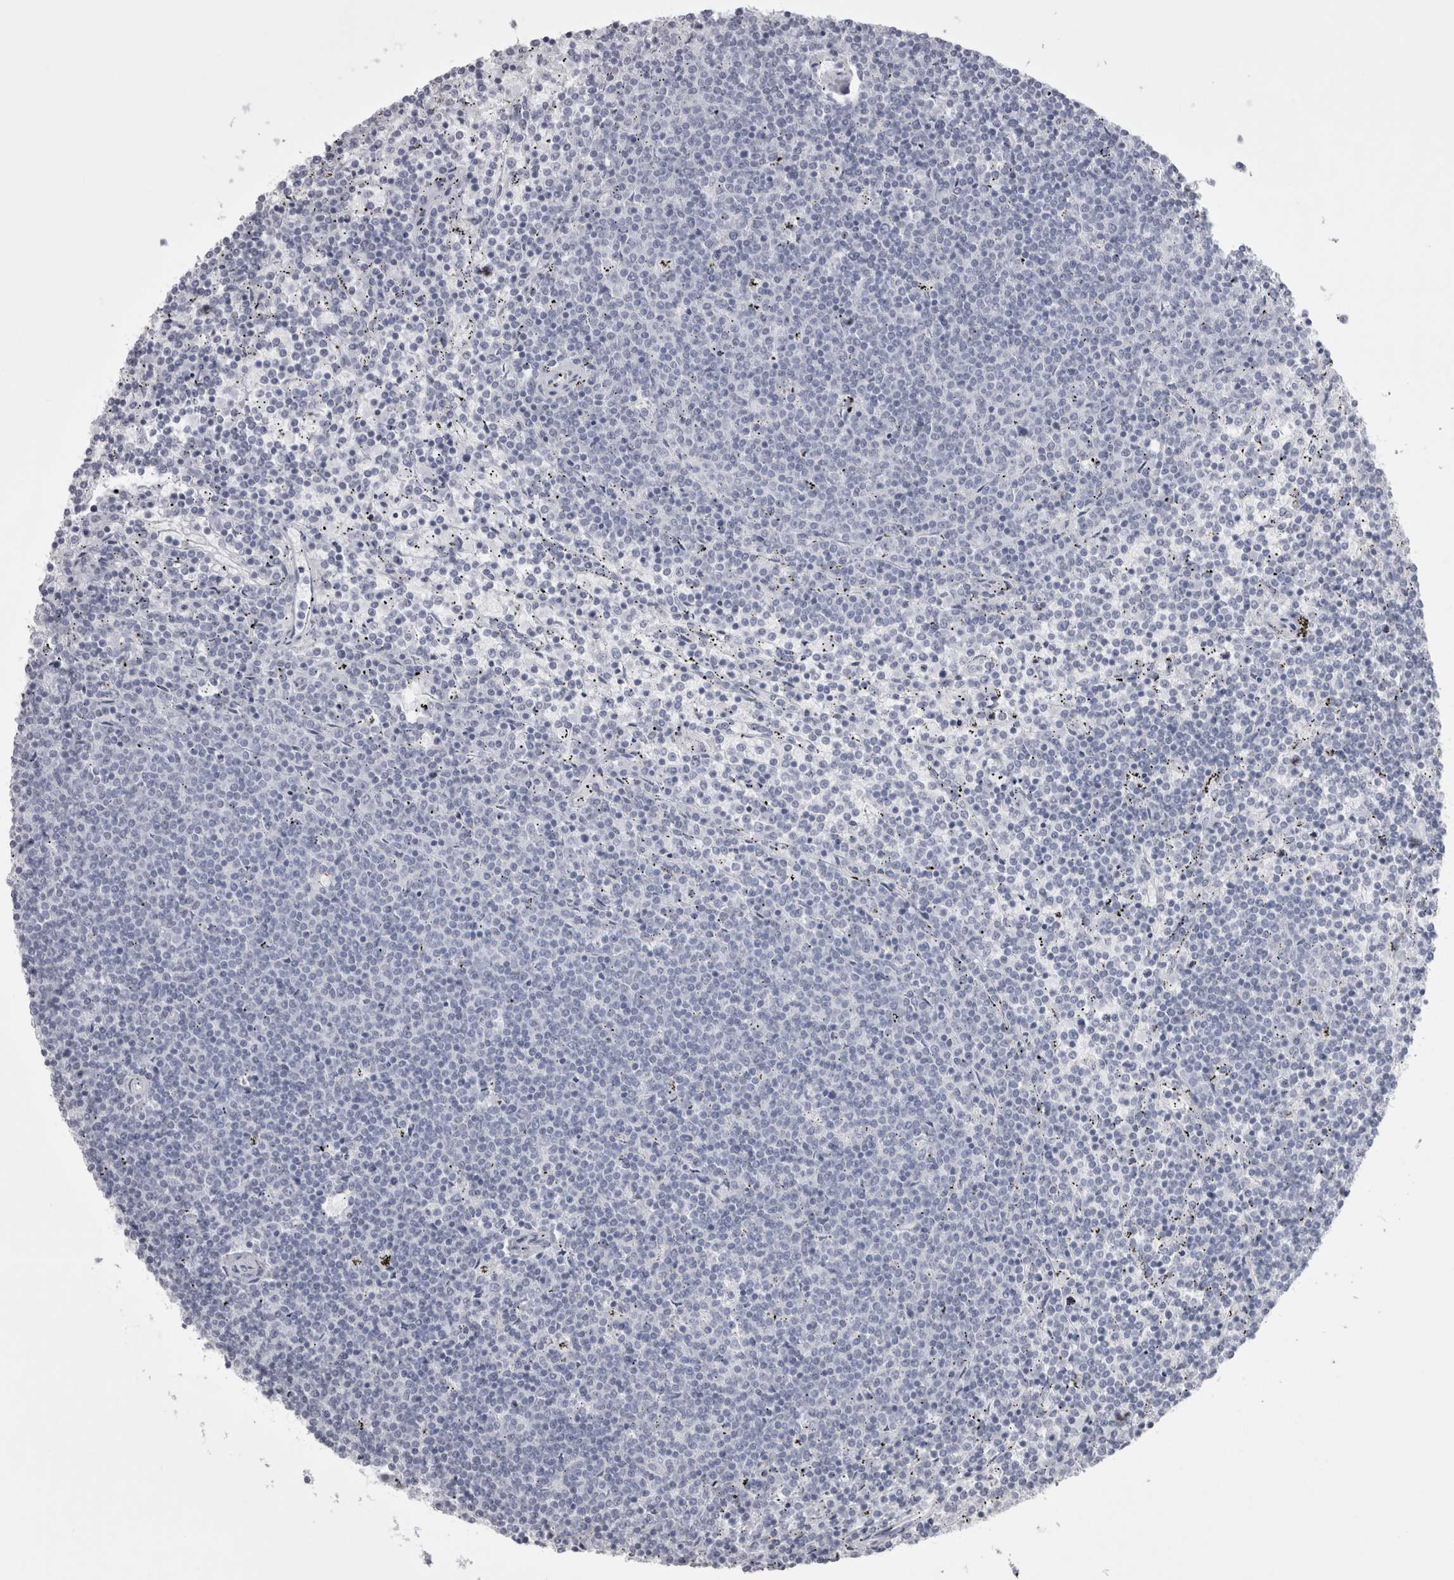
{"staining": {"intensity": "negative", "quantity": "none", "location": "none"}, "tissue": "lymphoma", "cell_type": "Tumor cells", "image_type": "cancer", "snomed": [{"axis": "morphology", "description": "Malignant lymphoma, non-Hodgkin's type, Low grade"}, {"axis": "topography", "description": "Spleen"}], "caption": "High power microscopy image of an IHC micrograph of low-grade malignant lymphoma, non-Hodgkin's type, revealing no significant staining in tumor cells.", "gene": "SKAP1", "patient": {"sex": "female", "age": 50}}